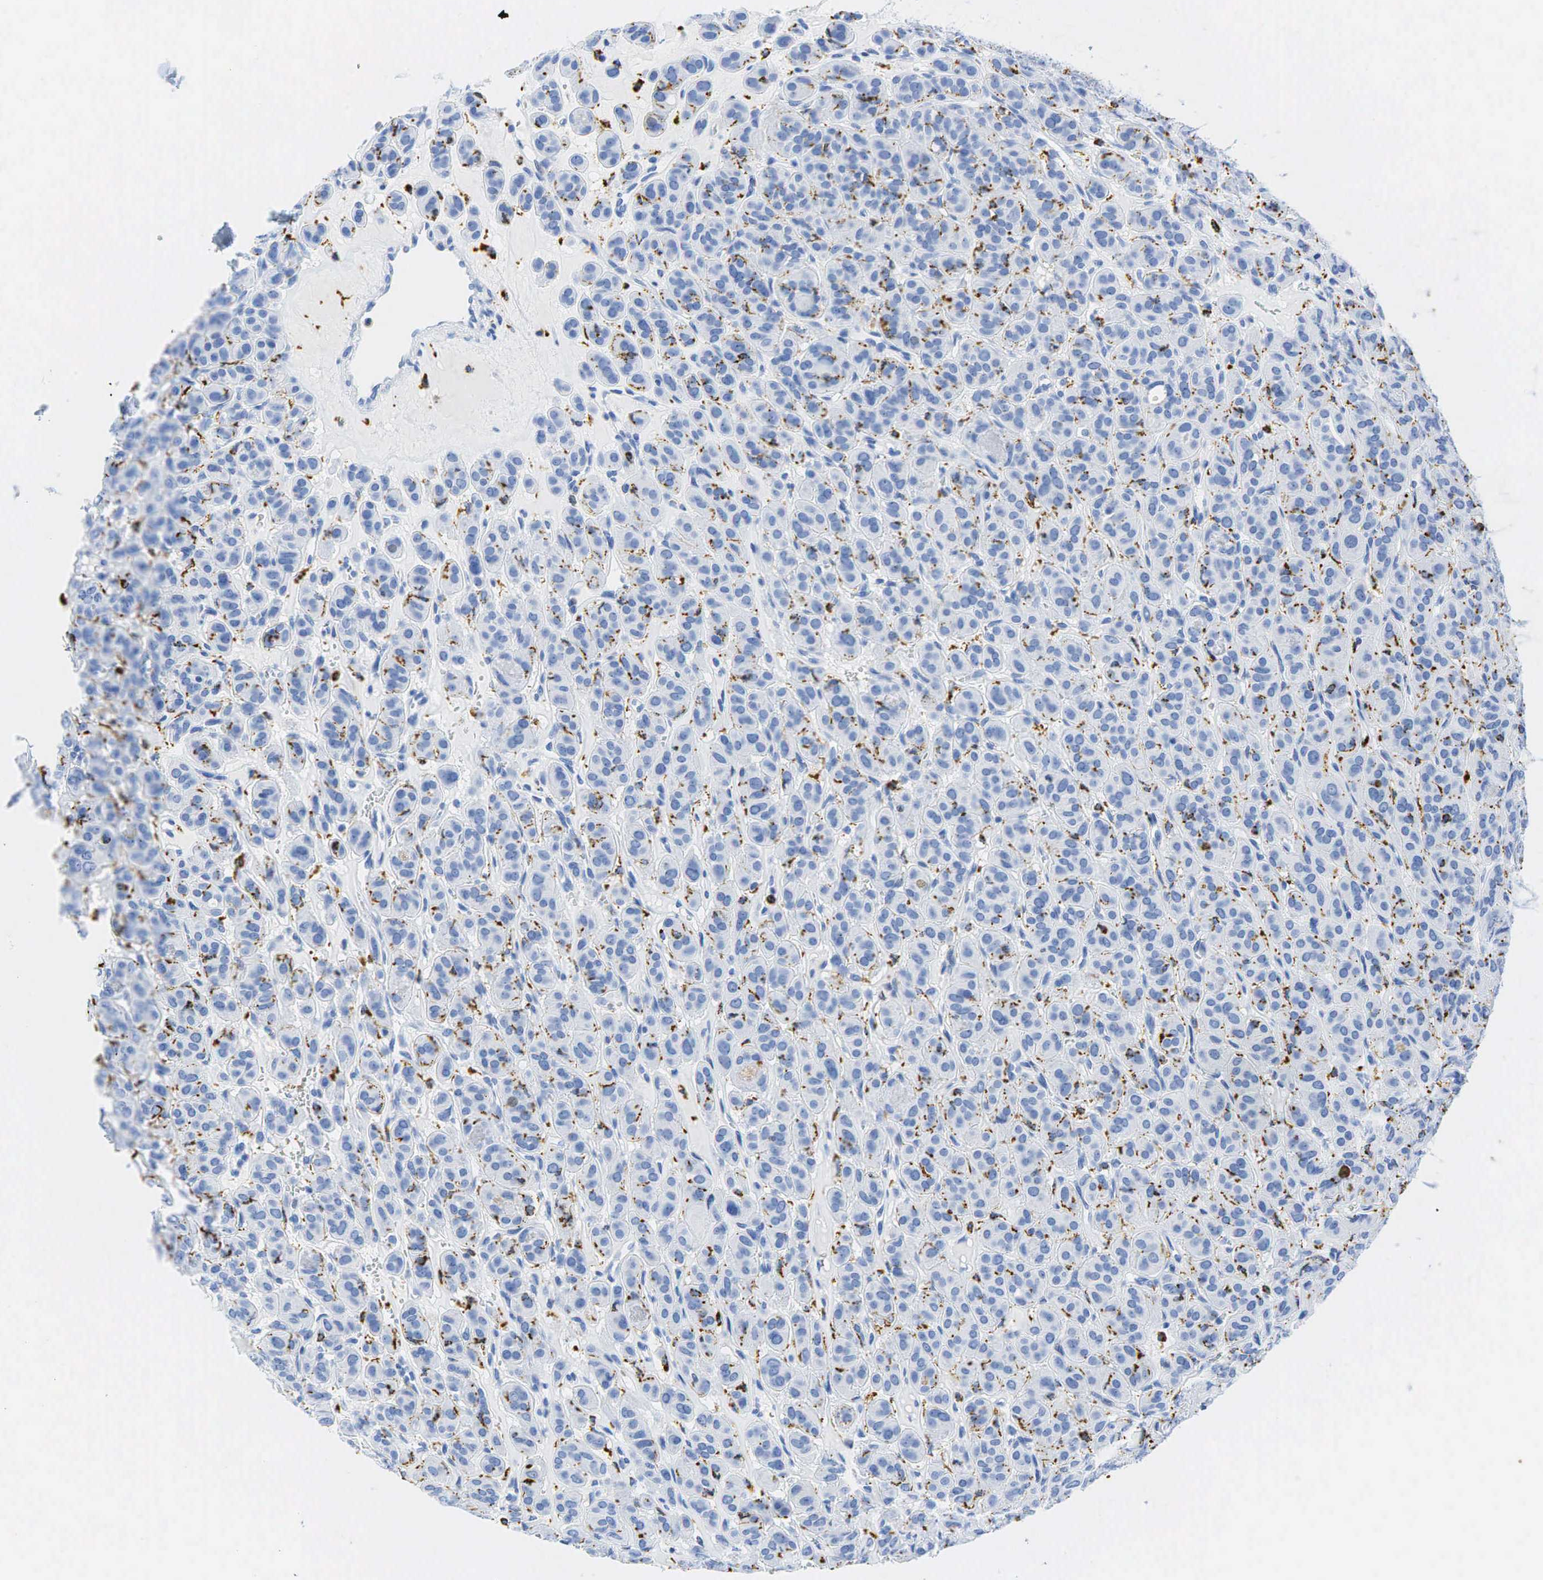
{"staining": {"intensity": "negative", "quantity": "none", "location": "none"}, "tissue": "thyroid cancer", "cell_type": "Tumor cells", "image_type": "cancer", "snomed": [{"axis": "morphology", "description": "Follicular adenoma carcinoma, NOS"}, {"axis": "topography", "description": "Thyroid gland"}], "caption": "Micrograph shows no significant protein expression in tumor cells of follicular adenoma carcinoma (thyroid). (DAB immunohistochemistry (IHC) visualized using brightfield microscopy, high magnification).", "gene": "CD68", "patient": {"sex": "female", "age": 71}}